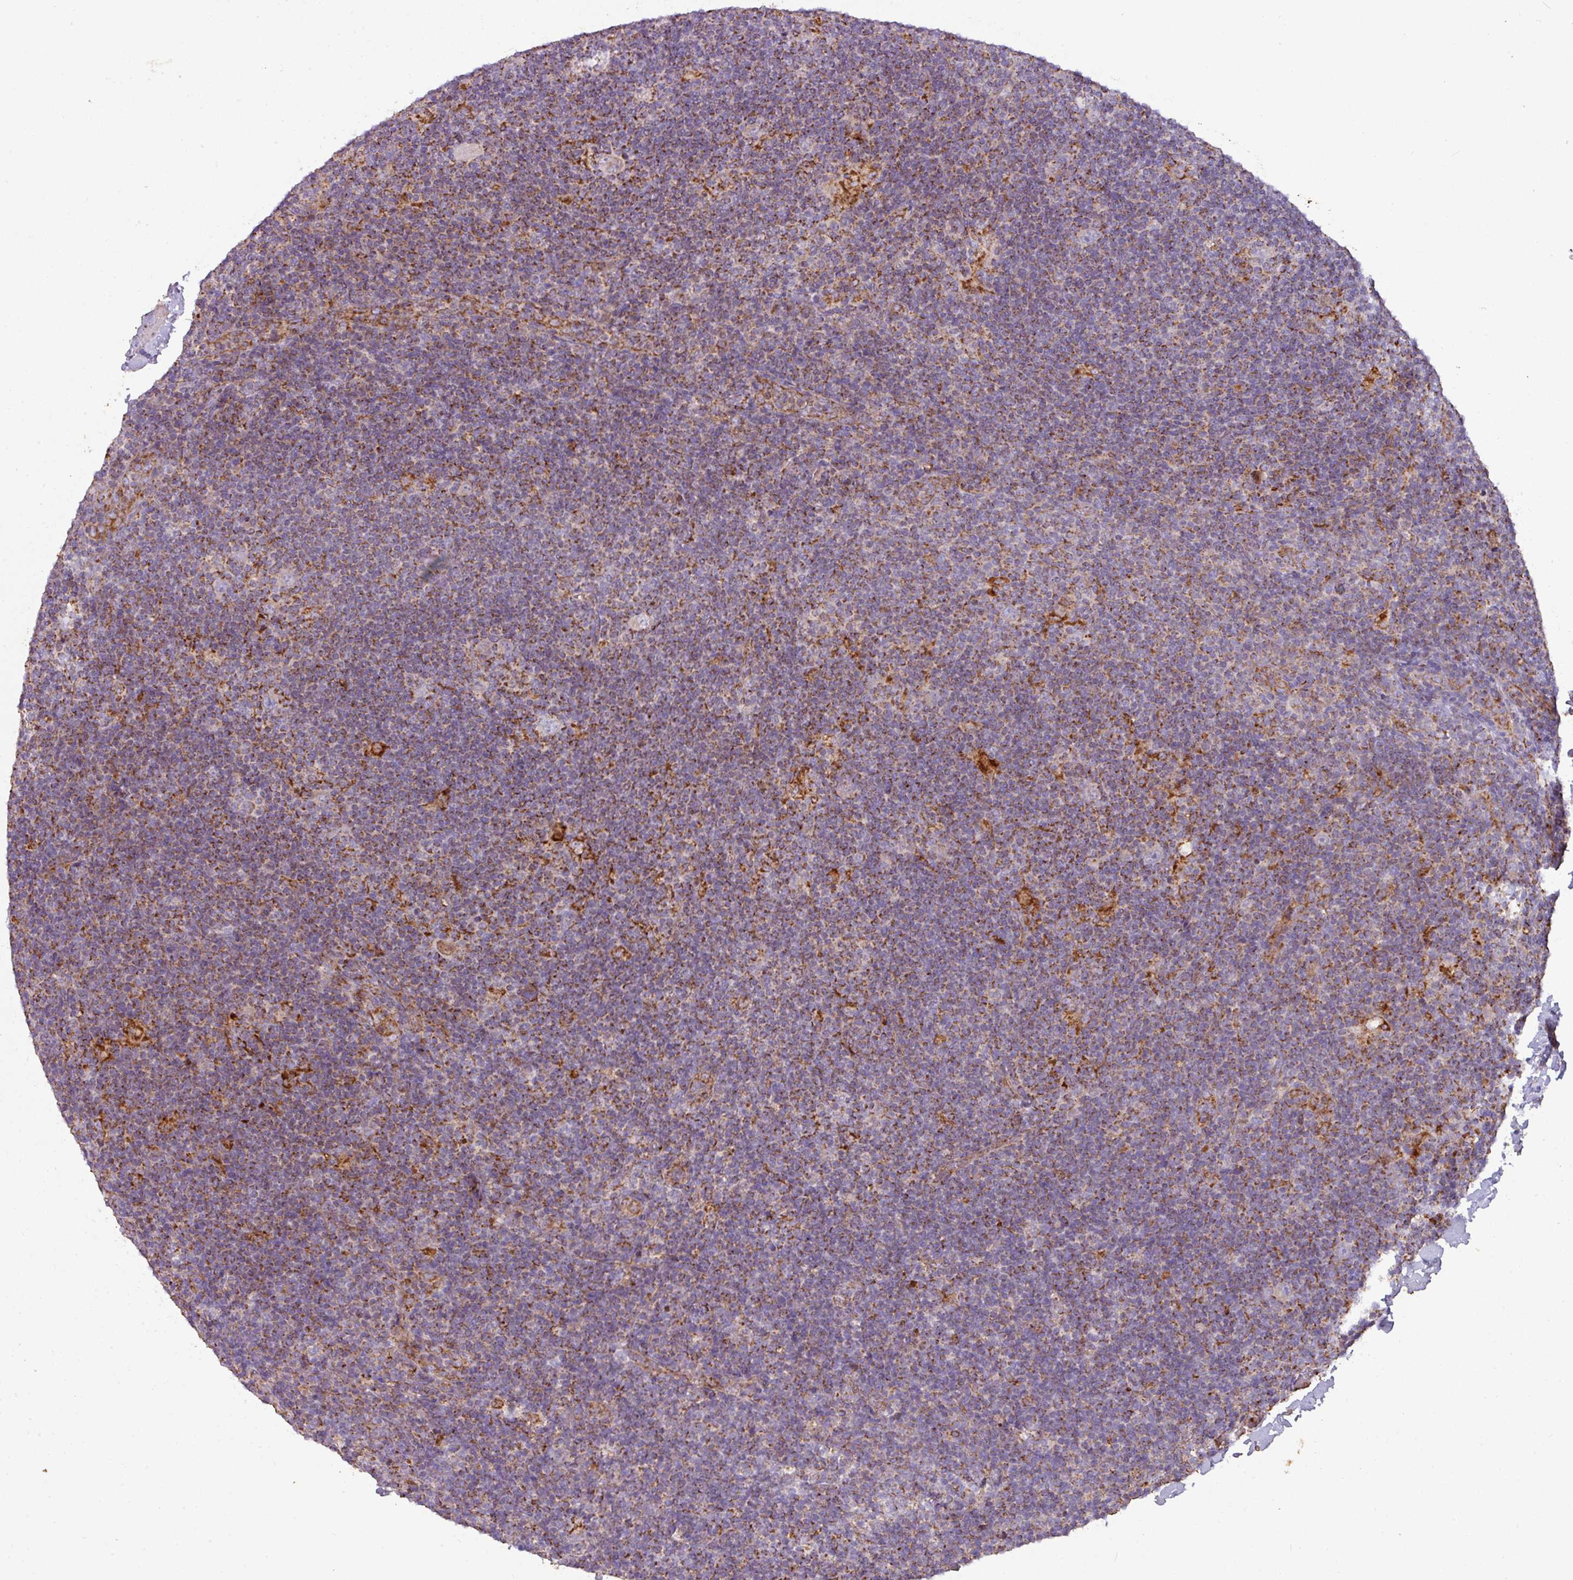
{"staining": {"intensity": "negative", "quantity": "none", "location": "none"}, "tissue": "lymphoma", "cell_type": "Tumor cells", "image_type": "cancer", "snomed": [{"axis": "morphology", "description": "Hodgkin's disease, NOS"}, {"axis": "topography", "description": "Lymph node"}], "caption": "The photomicrograph shows no staining of tumor cells in lymphoma.", "gene": "SQOR", "patient": {"sex": "female", "age": 57}}